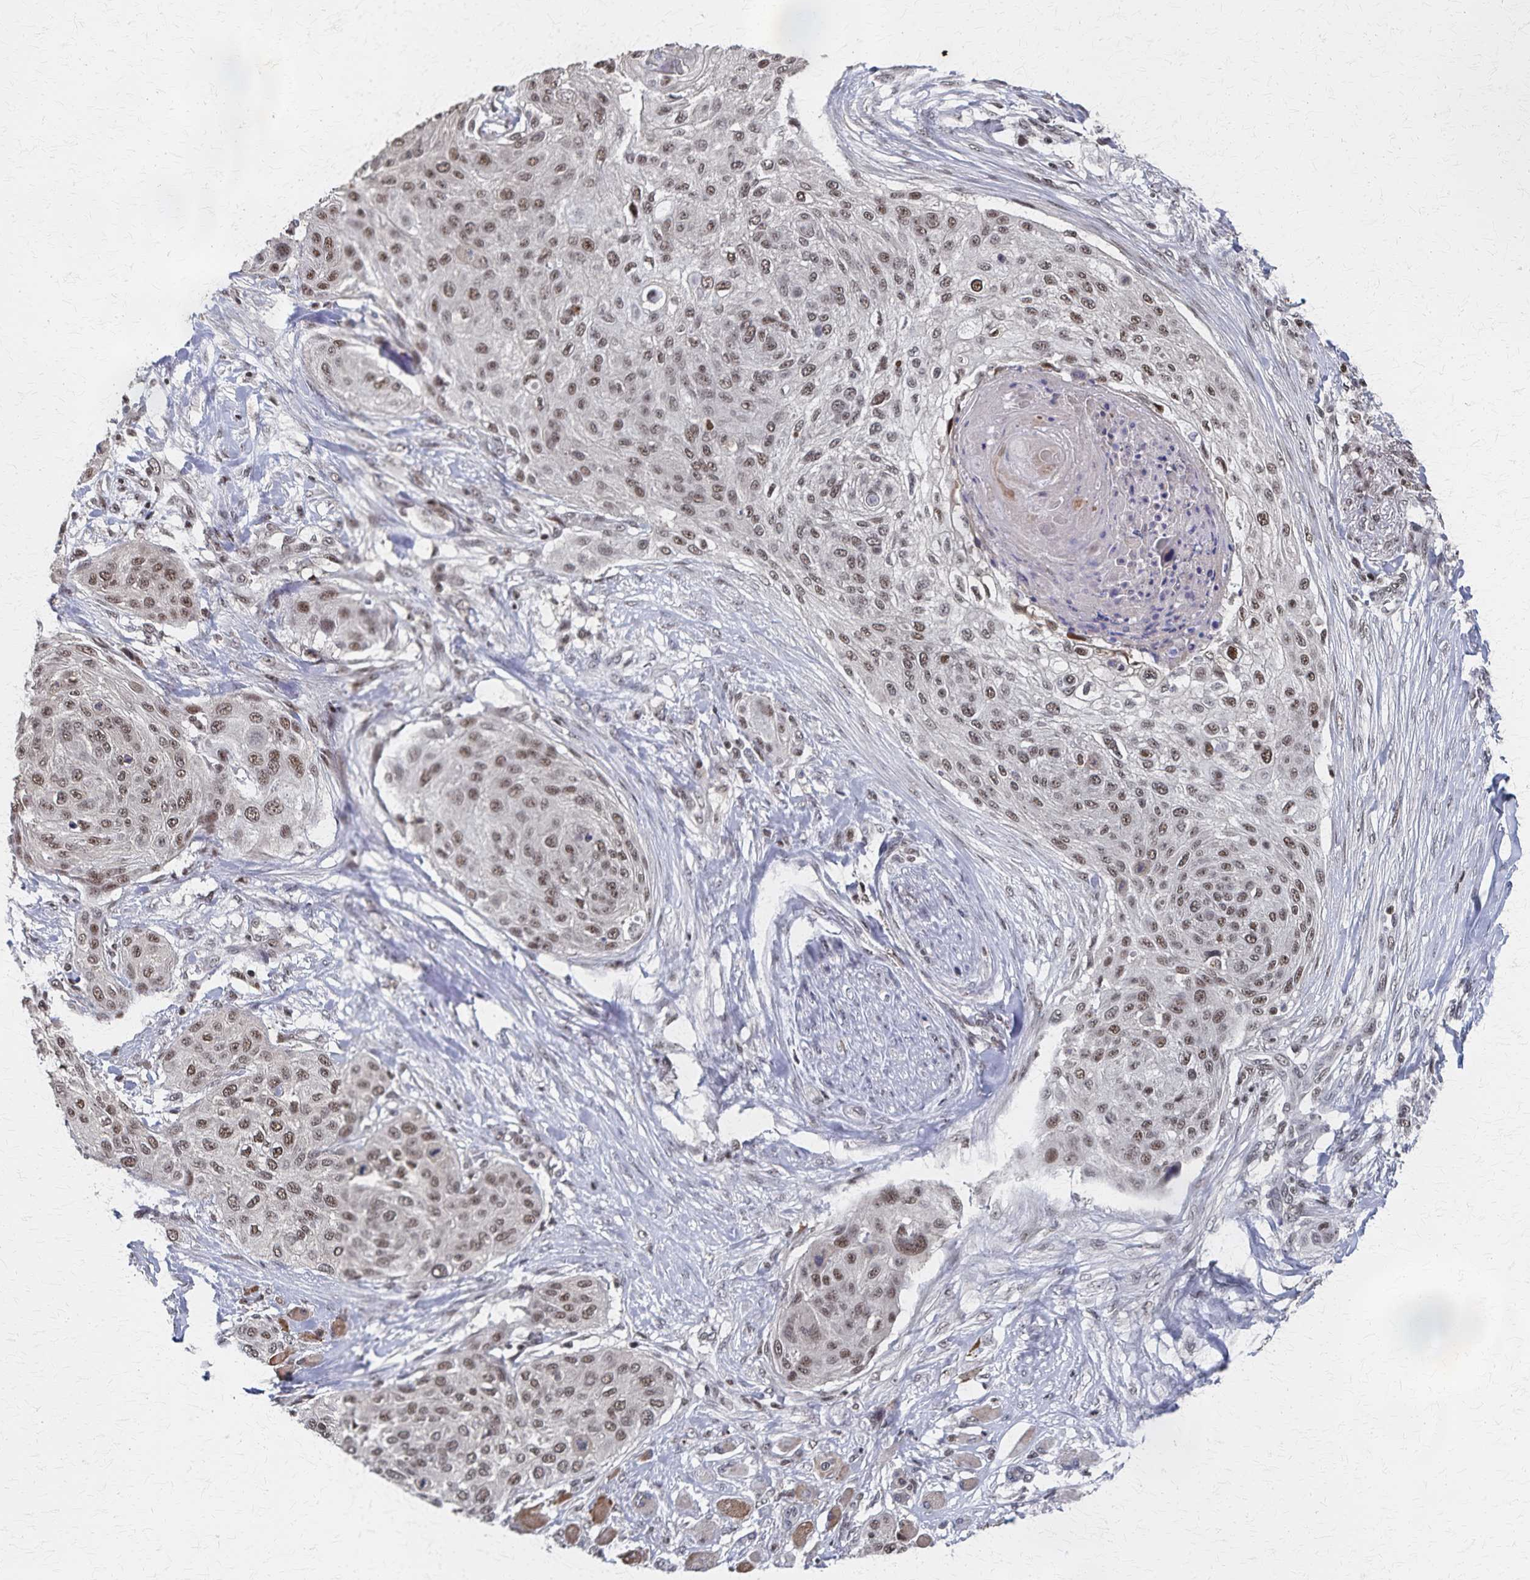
{"staining": {"intensity": "moderate", "quantity": ">75%", "location": "nuclear"}, "tissue": "skin cancer", "cell_type": "Tumor cells", "image_type": "cancer", "snomed": [{"axis": "morphology", "description": "Squamous cell carcinoma, NOS"}, {"axis": "topography", "description": "Skin"}], "caption": "Immunohistochemical staining of human skin cancer displays medium levels of moderate nuclear protein expression in approximately >75% of tumor cells.", "gene": "GTF2B", "patient": {"sex": "female", "age": 87}}